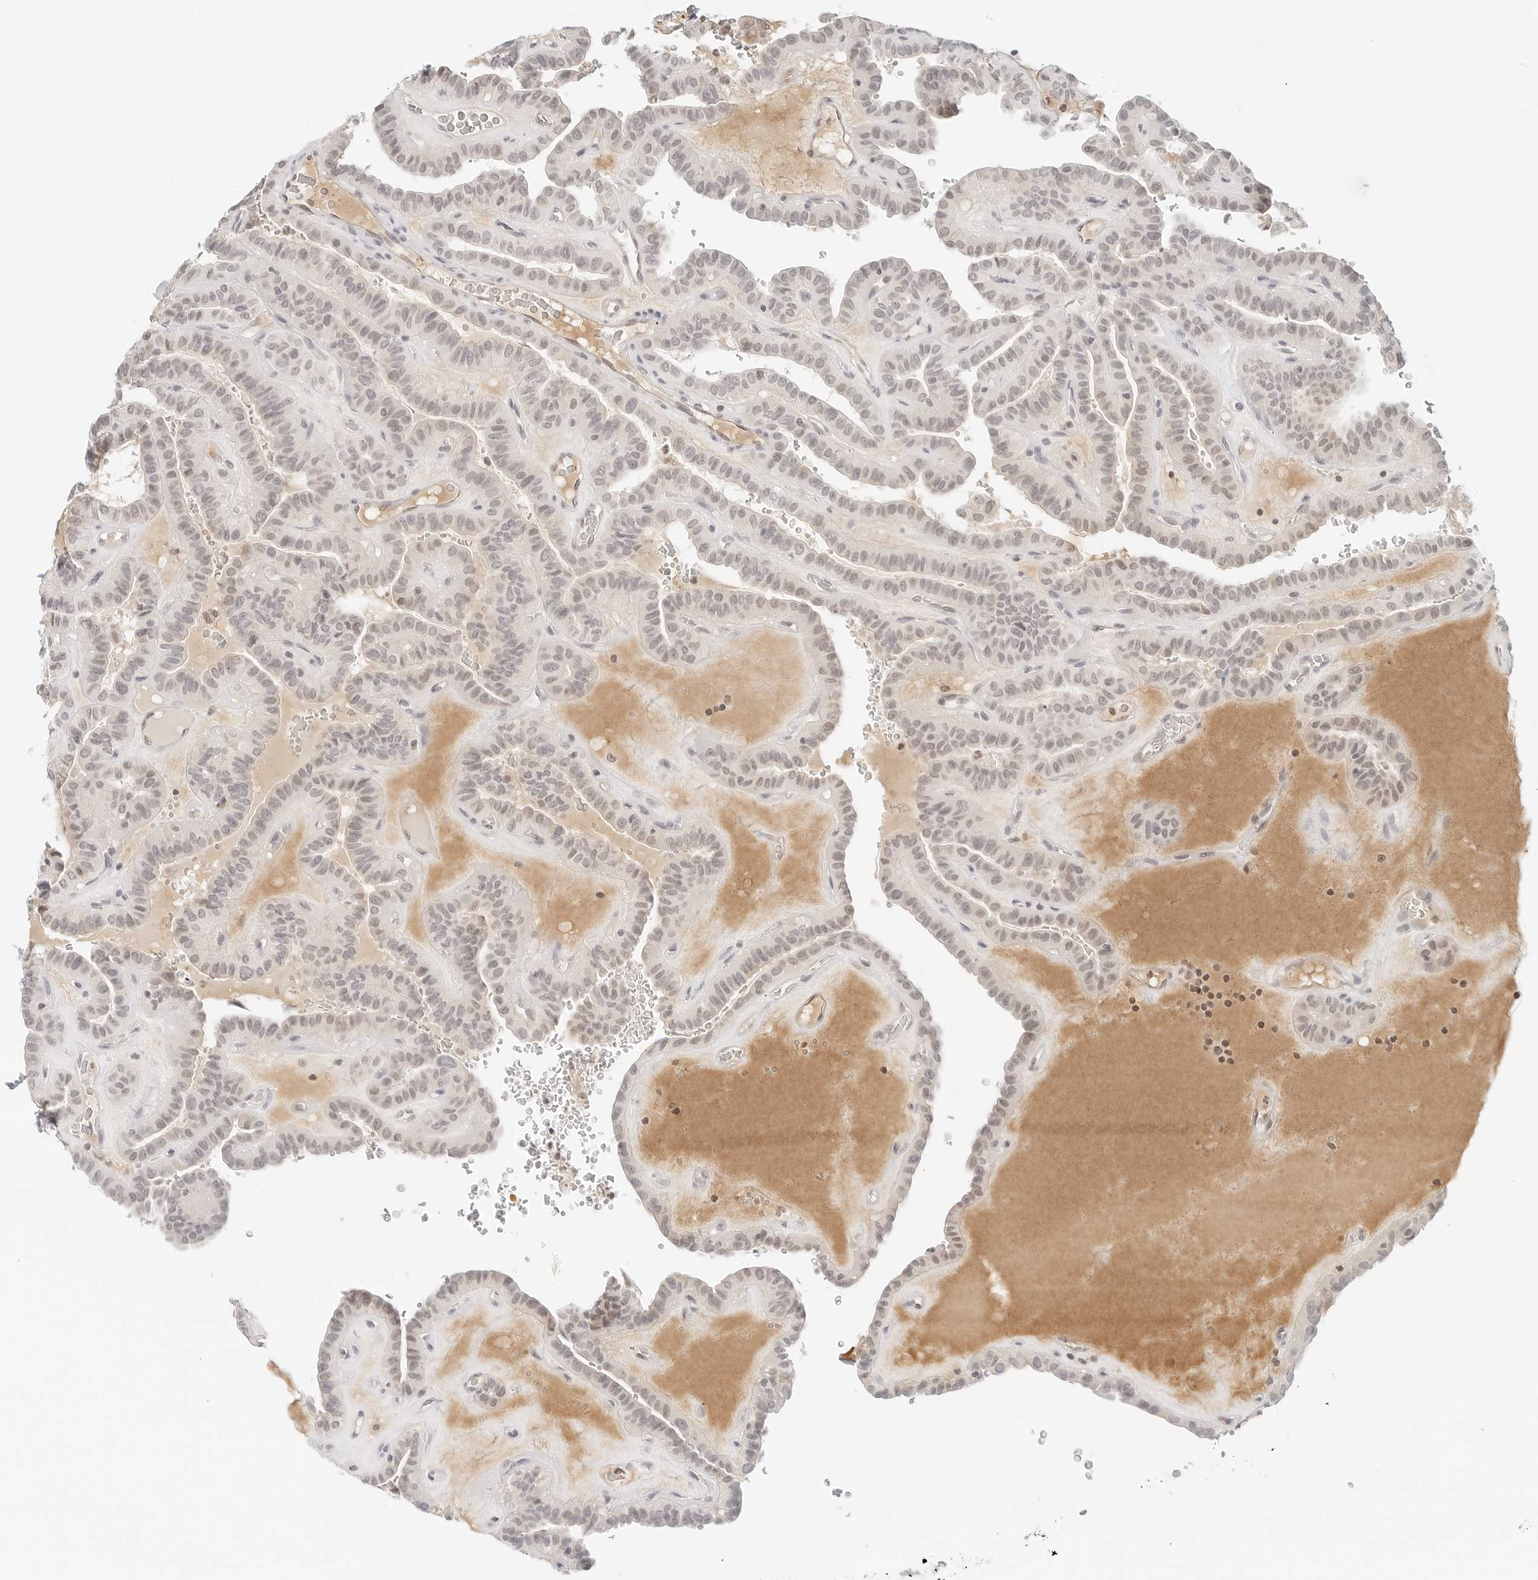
{"staining": {"intensity": "weak", "quantity": "25%-75%", "location": "nuclear"}, "tissue": "thyroid cancer", "cell_type": "Tumor cells", "image_type": "cancer", "snomed": [{"axis": "morphology", "description": "Papillary adenocarcinoma, NOS"}, {"axis": "topography", "description": "Thyroid gland"}], "caption": "Protein expression analysis of human thyroid papillary adenocarcinoma reveals weak nuclear expression in about 25%-75% of tumor cells. (DAB (3,3'-diaminobenzidine) IHC with brightfield microscopy, high magnification).", "gene": "NEO1", "patient": {"sex": "male", "age": 77}}